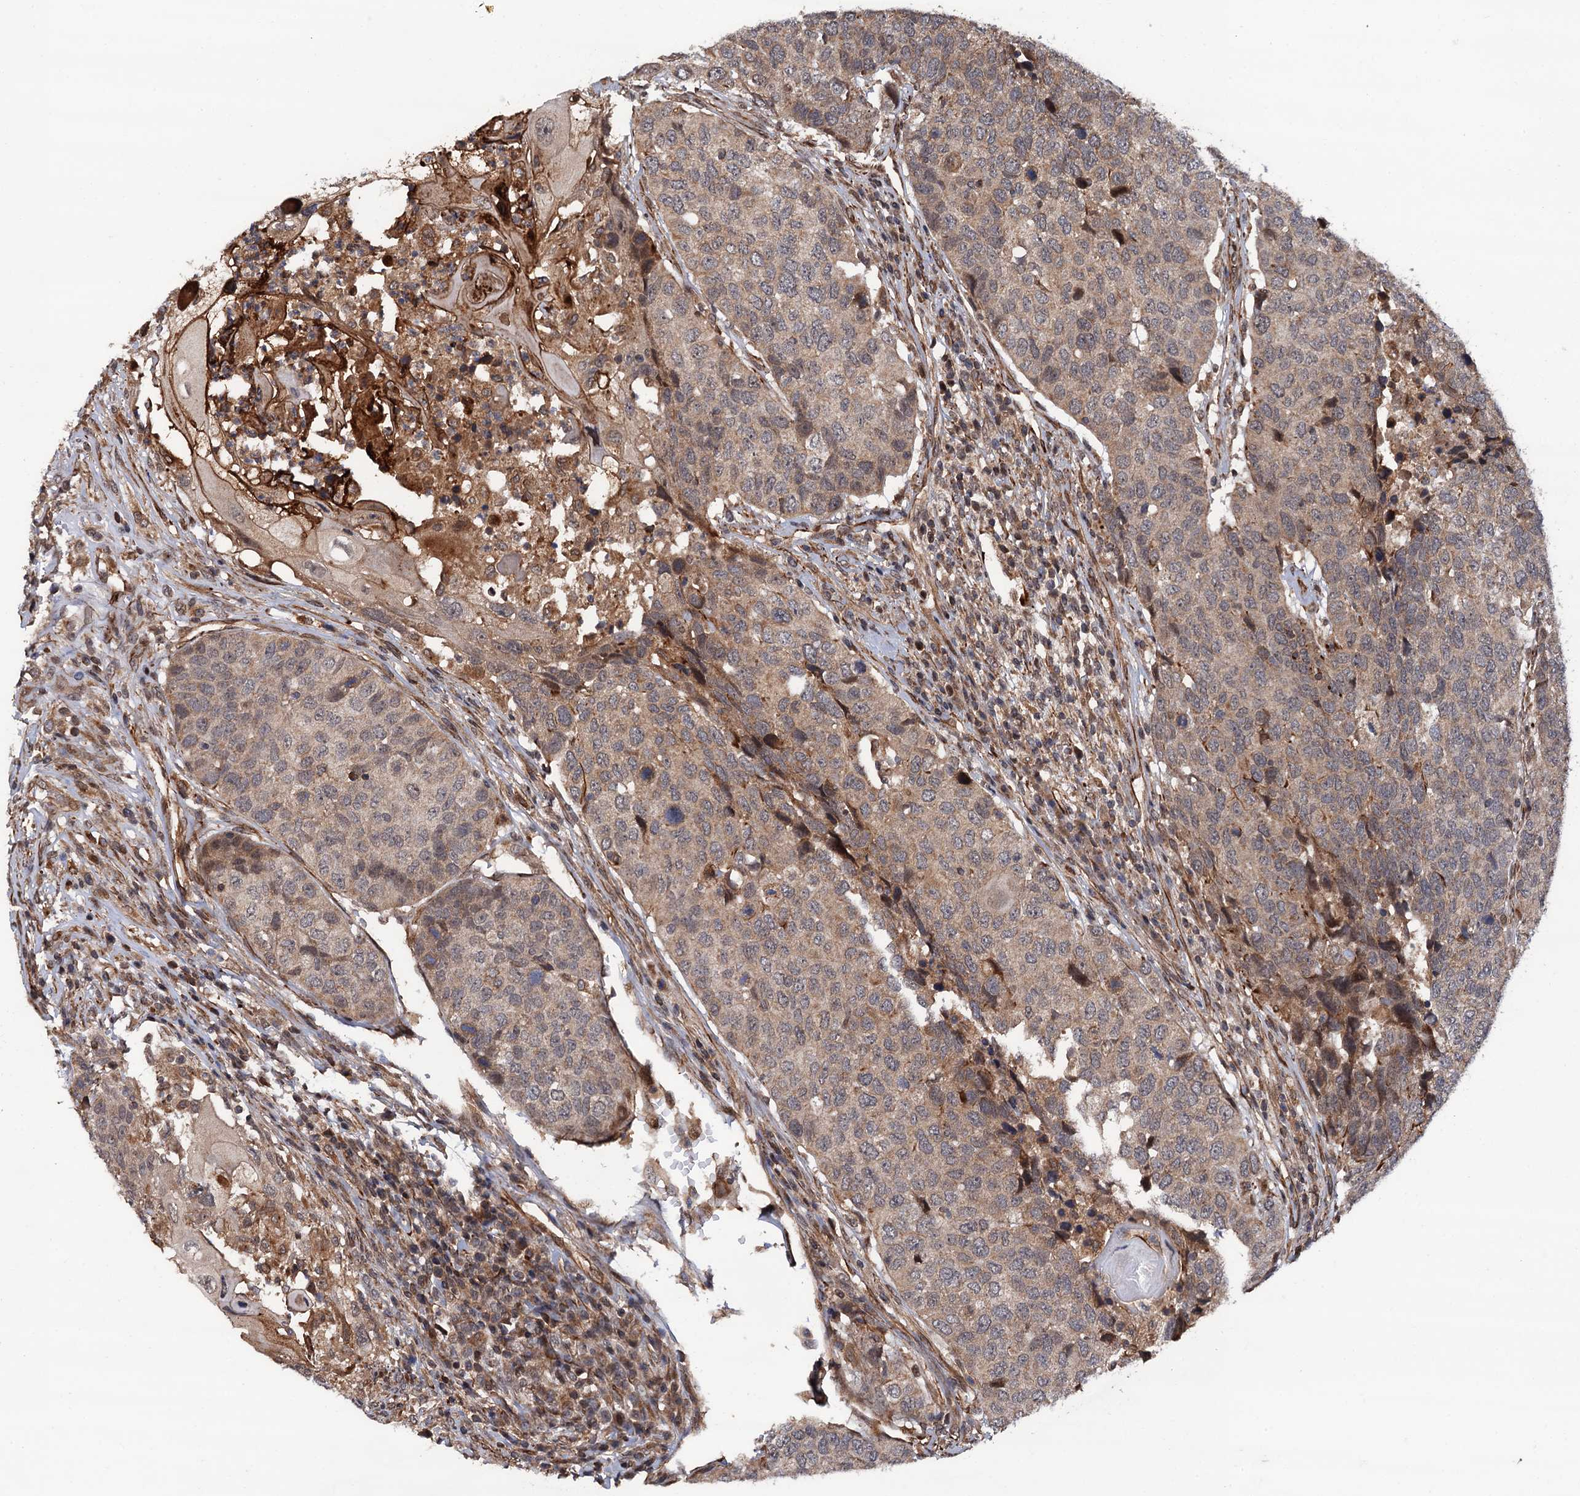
{"staining": {"intensity": "weak", "quantity": "25%-75%", "location": "cytoplasmic/membranous"}, "tissue": "head and neck cancer", "cell_type": "Tumor cells", "image_type": "cancer", "snomed": [{"axis": "morphology", "description": "Squamous cell carcinoma, NOS"}, {"axis": "topography", "description": "Head-Neck"}], "caption": "Protein positivity by immunohistochemistry (IHC) shows weak cytoplasmic/membranous expression in about 25%-75% of tumor cells in head and neck cancer.", "gene": "FSIP1", "patient": {"sex": "male", "age": 66}}